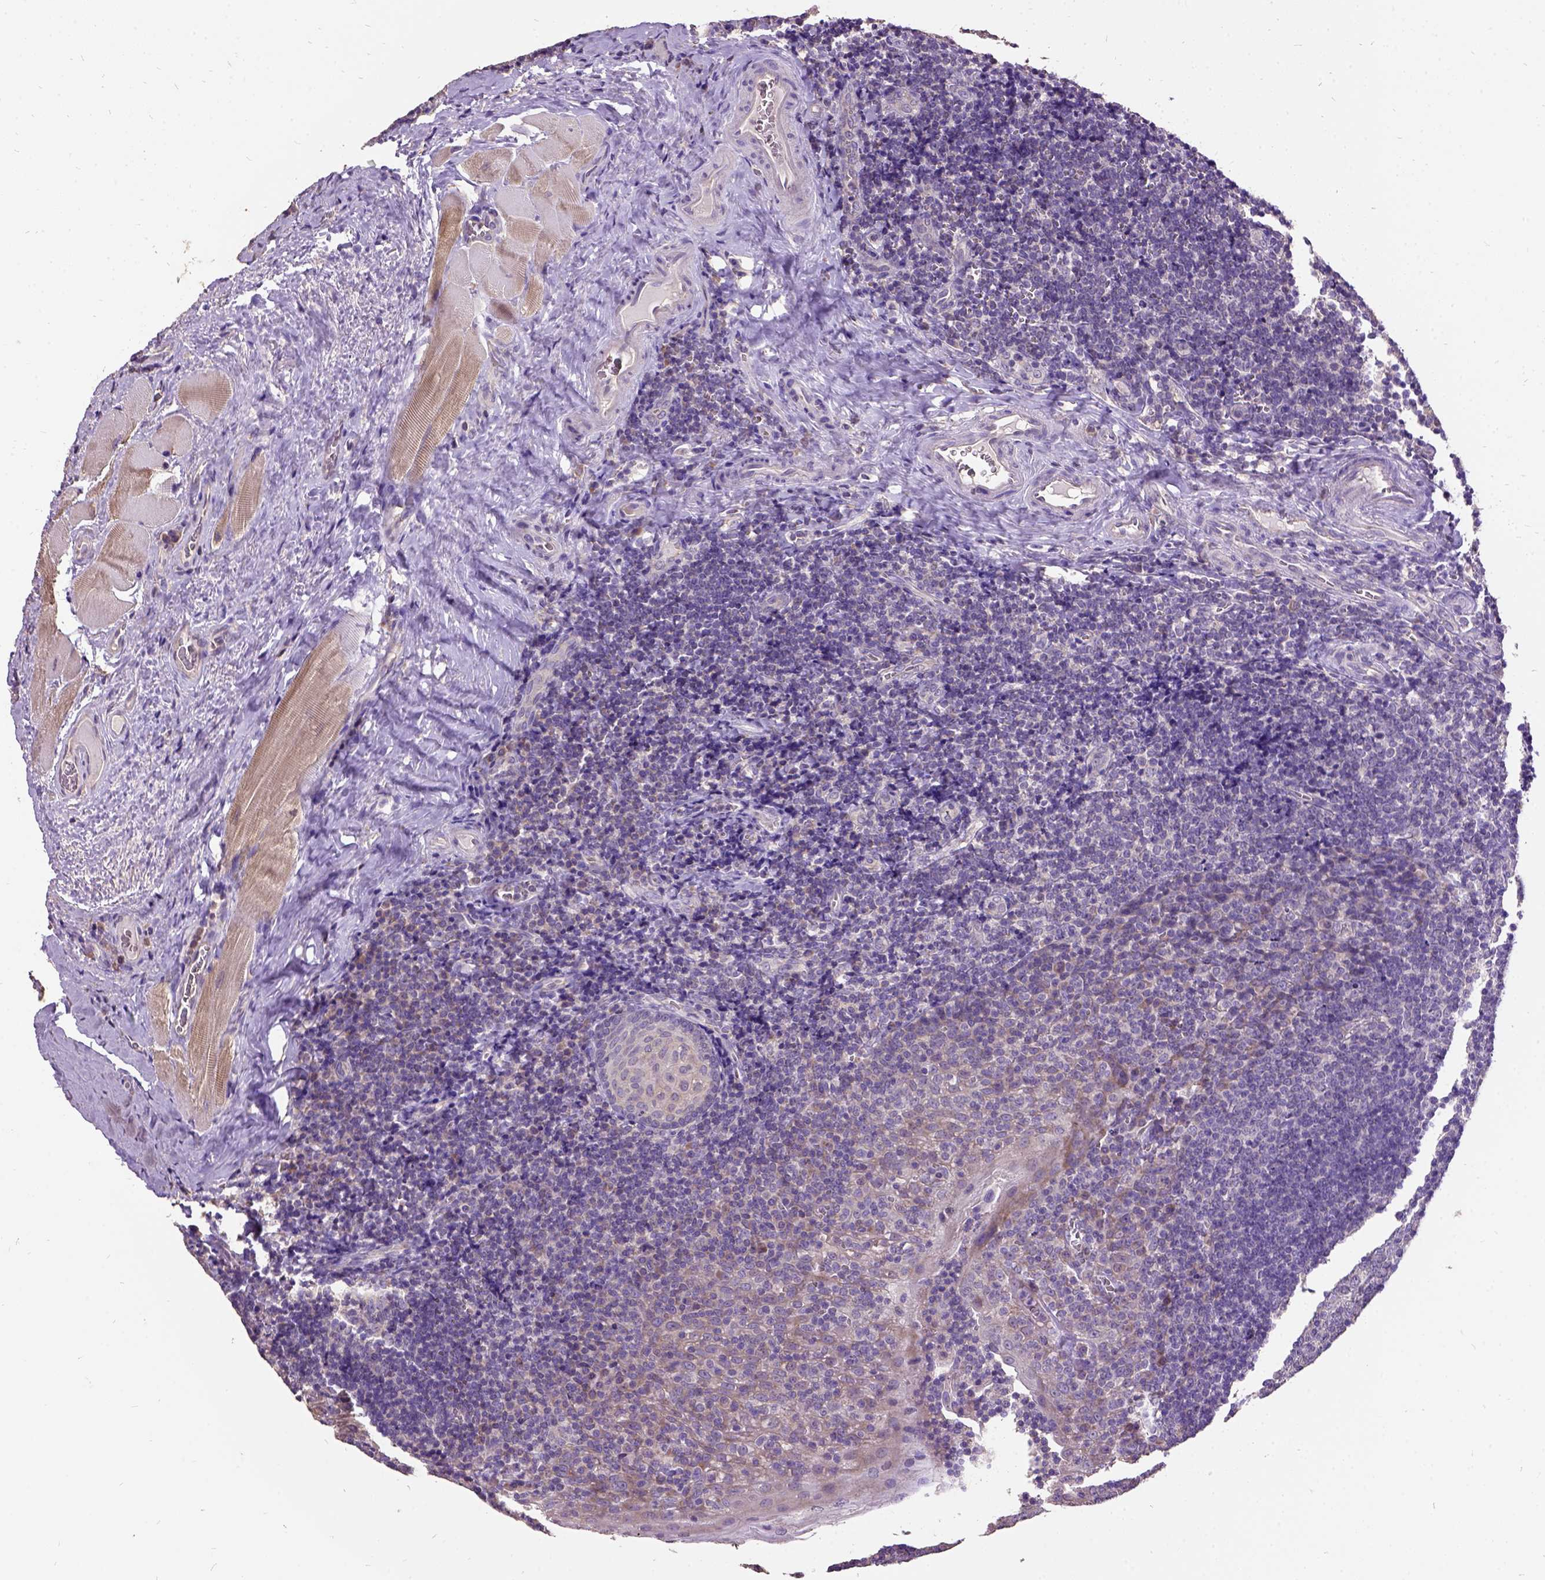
{"staining": {"intensity": "negative", "quantity": "none", "location": "none"}, "tissue": "tonsil", "cell_type": "Germinal center cells", "image_type": "normal", "snomed": [{"axis": "morphology", "description": "Normal tissue, NOS"}, {"axis": "morphology", "description": "Inflammation, NOS"}, {"axis": "topography", "description": "Tonsil"}], "caption": "Protein analysis of normal tonsil shows no significant expression in germinal center cells.", "gene": "DQX1", "patient": {"sex": "female", "age": 31}}